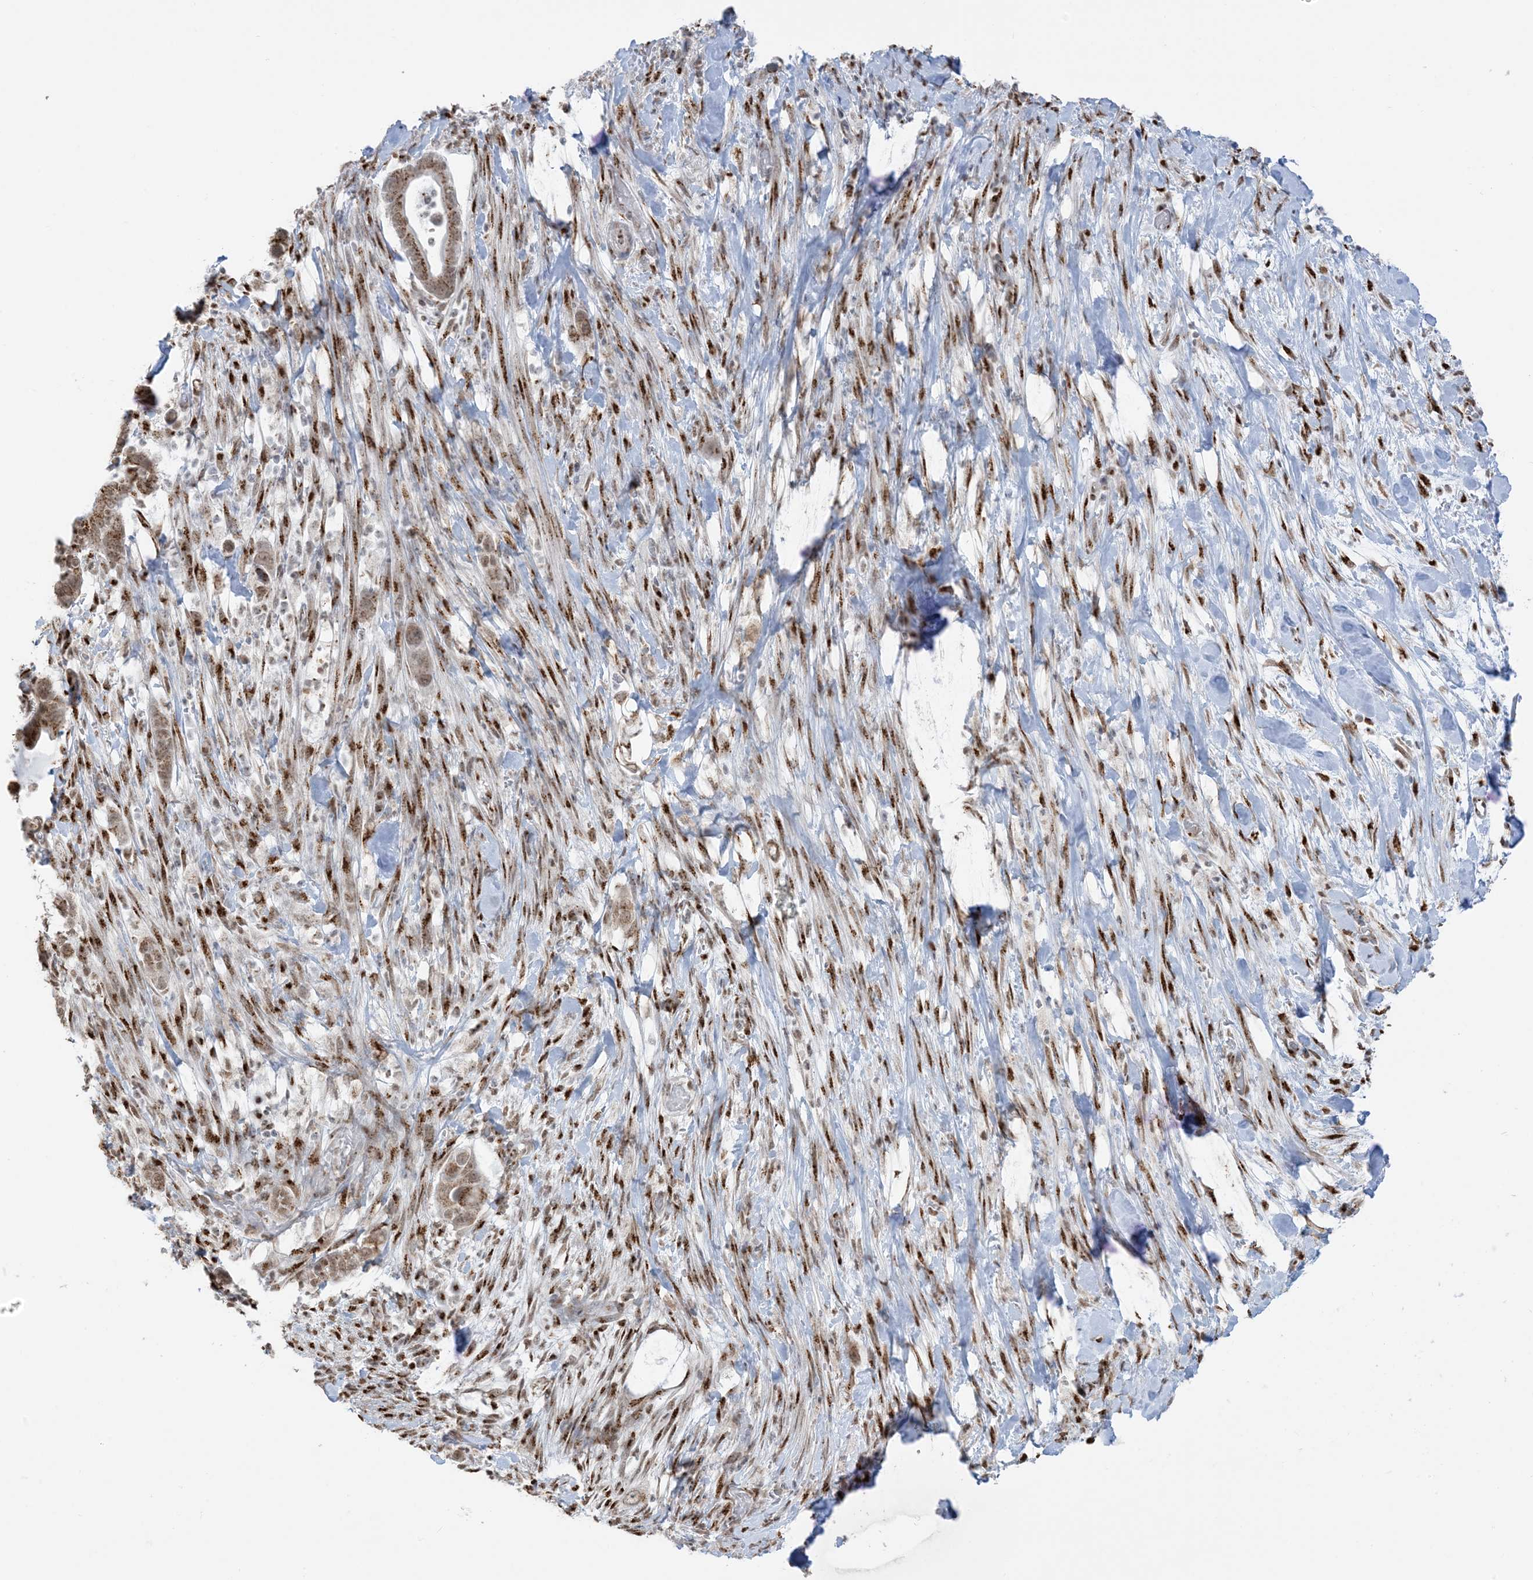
{"staining": {"intensity": "moderate", "quantity": ">75%", "location": "cytoplasmic/membranous,nuclear"}, "tissue": "pancreatic cancer", "cell_type": "Tumor cells", "image_type": "cancer", "snomed": [{"axis": "morphology", "description": "Adenocarcinoma, NOS"}, {"axis": "topography", "description": "Pancreas"}], "caption": "Human pancreatic cancer (adenocarcinoma) stained with a protein marker shows moderate staining in tumor cells.", "gene": "GPR107", "patient": {"sex": "male", "age": 68}}